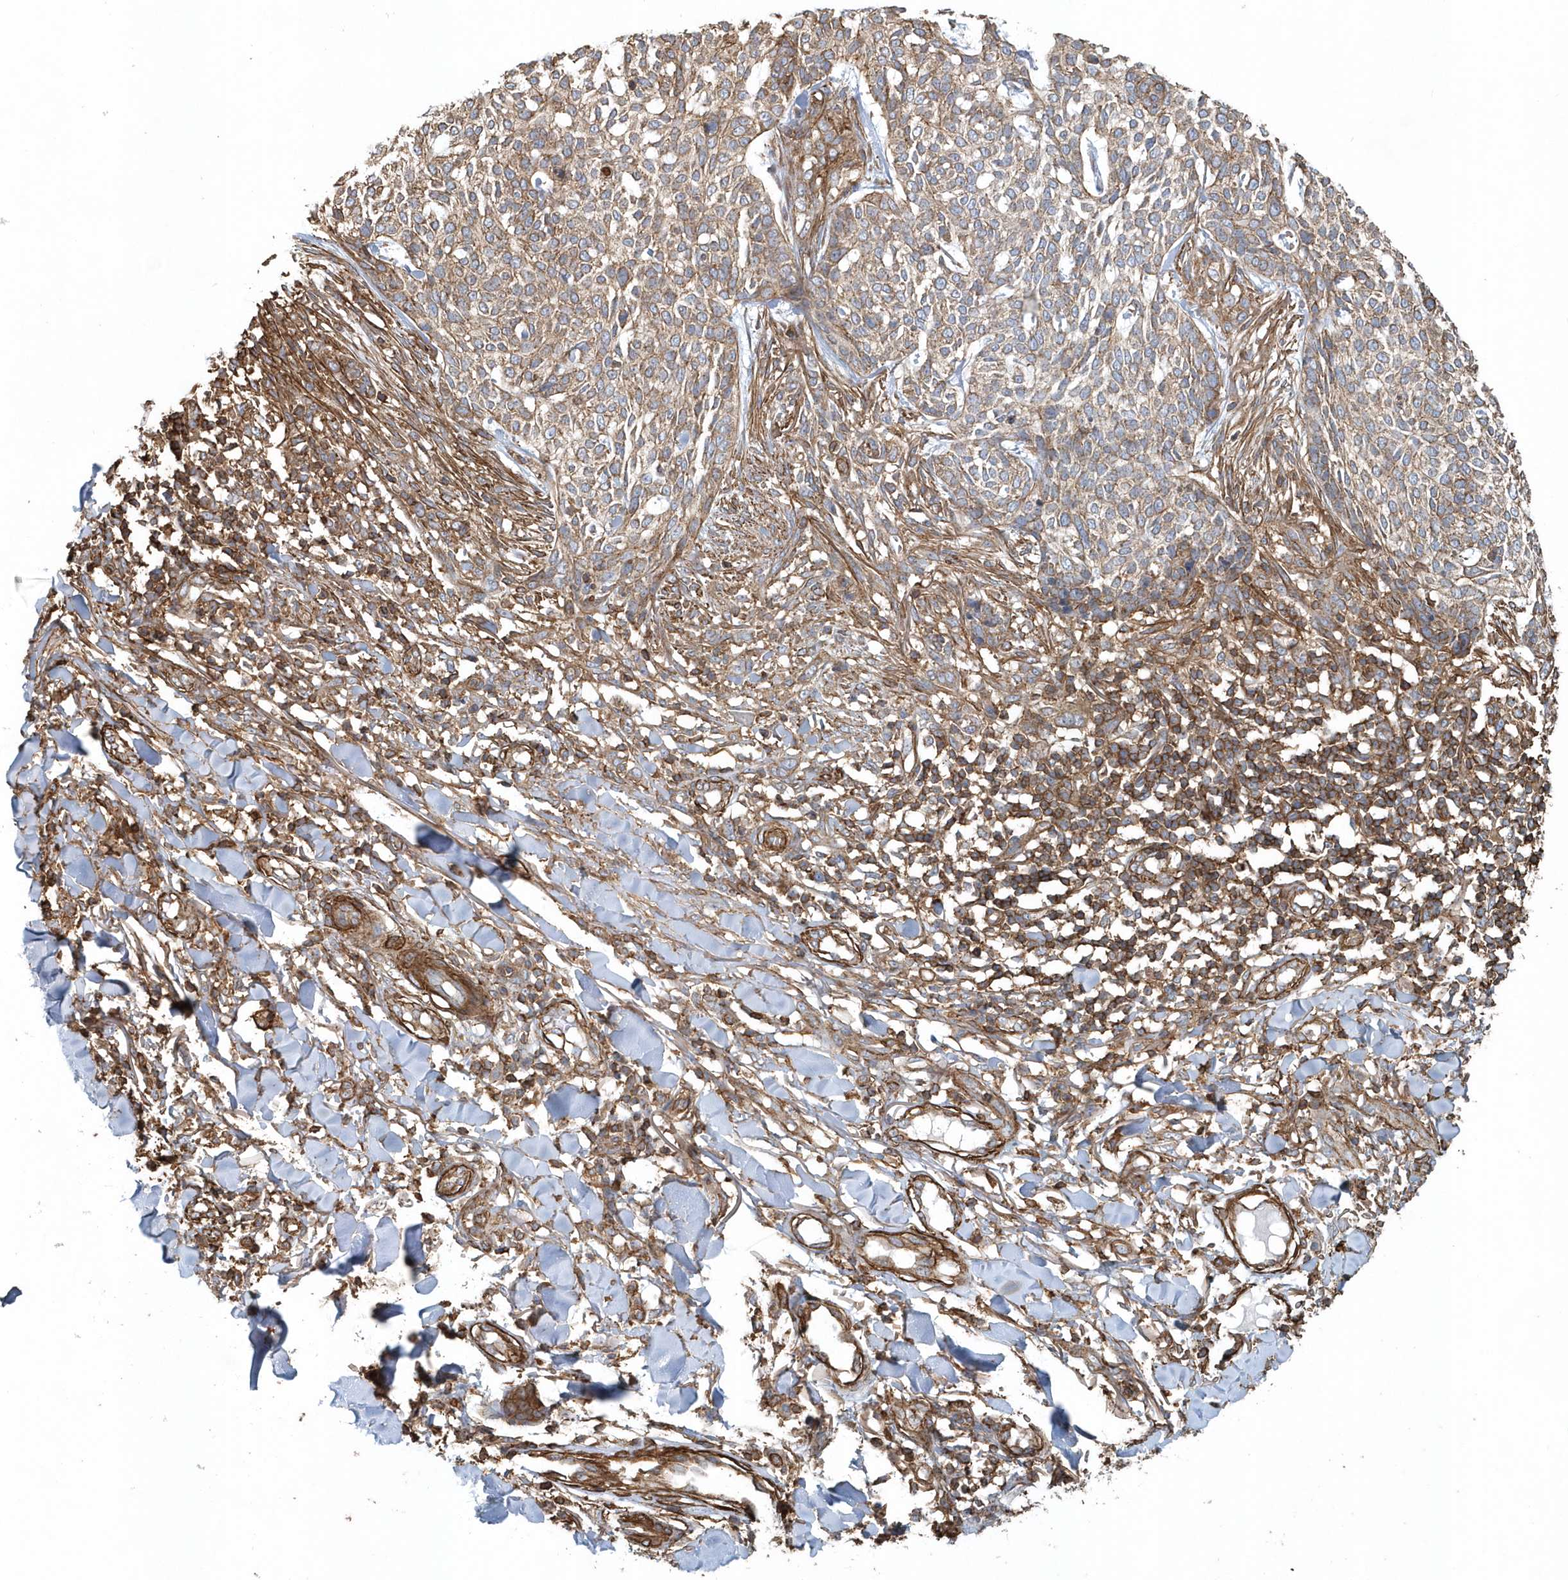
{"staining": {"intensity": "moderate", "quantity": ">75%", "location": "cytoplasmic/membranous"}, "tissue": "skin cancer", "cell_type": "Tumor cells", "image_type": "cancer", "snomed": [{"axis": "morphology", "description": "Basal cell carcinoma"}, {"axis": "topography", "description": "Skin"}], "caption": "Immunohistochemistry (IHC) (DAB (3,3'-diaminobenzidine)) staining of skin basal cell carcinoma displays moderate cytoplasmic/membranous protein staining in about >75% of tumor cells. (DAB = brown stain, brightfield microscopy at high magnification).", "gene": "MMUT", "patient": {"sex": "female", "age": 64}}